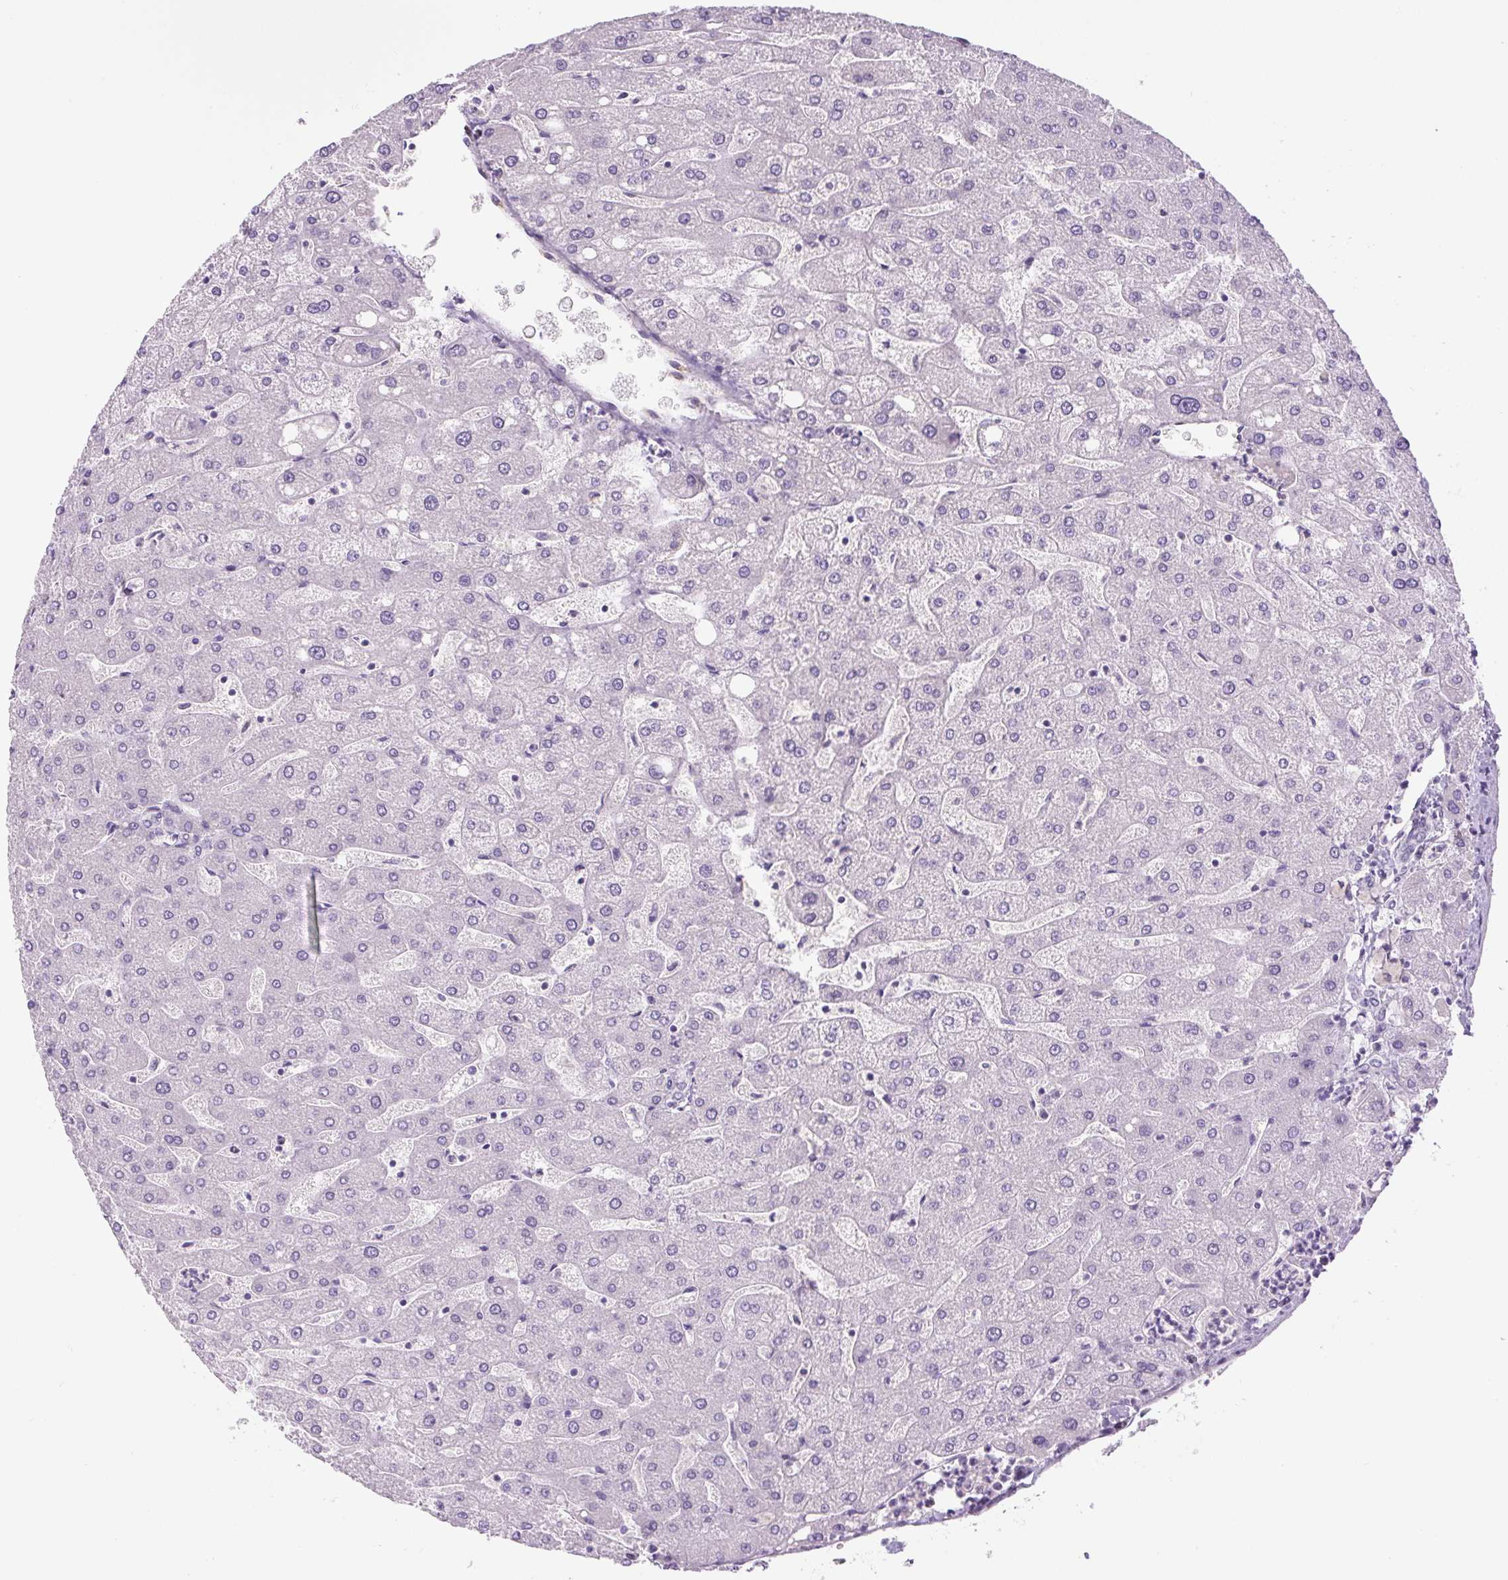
{"staining": {"intensity": "negative", "quantity": "none", "location": "none"}, "tissue": "liver", "cell_type": "Cholangiocytes", "image_type": "normal", "snomed": [{"axis": "morphology", "description": "Normal tissue, NOS"}, {"axis": "topography", "description": "Liver"}], "caption": "The histopathology image shows no staining of cholangiocytes in benign liver.", "gene": "RSPO4", "patient": {"sex": "male", "age": 67}}